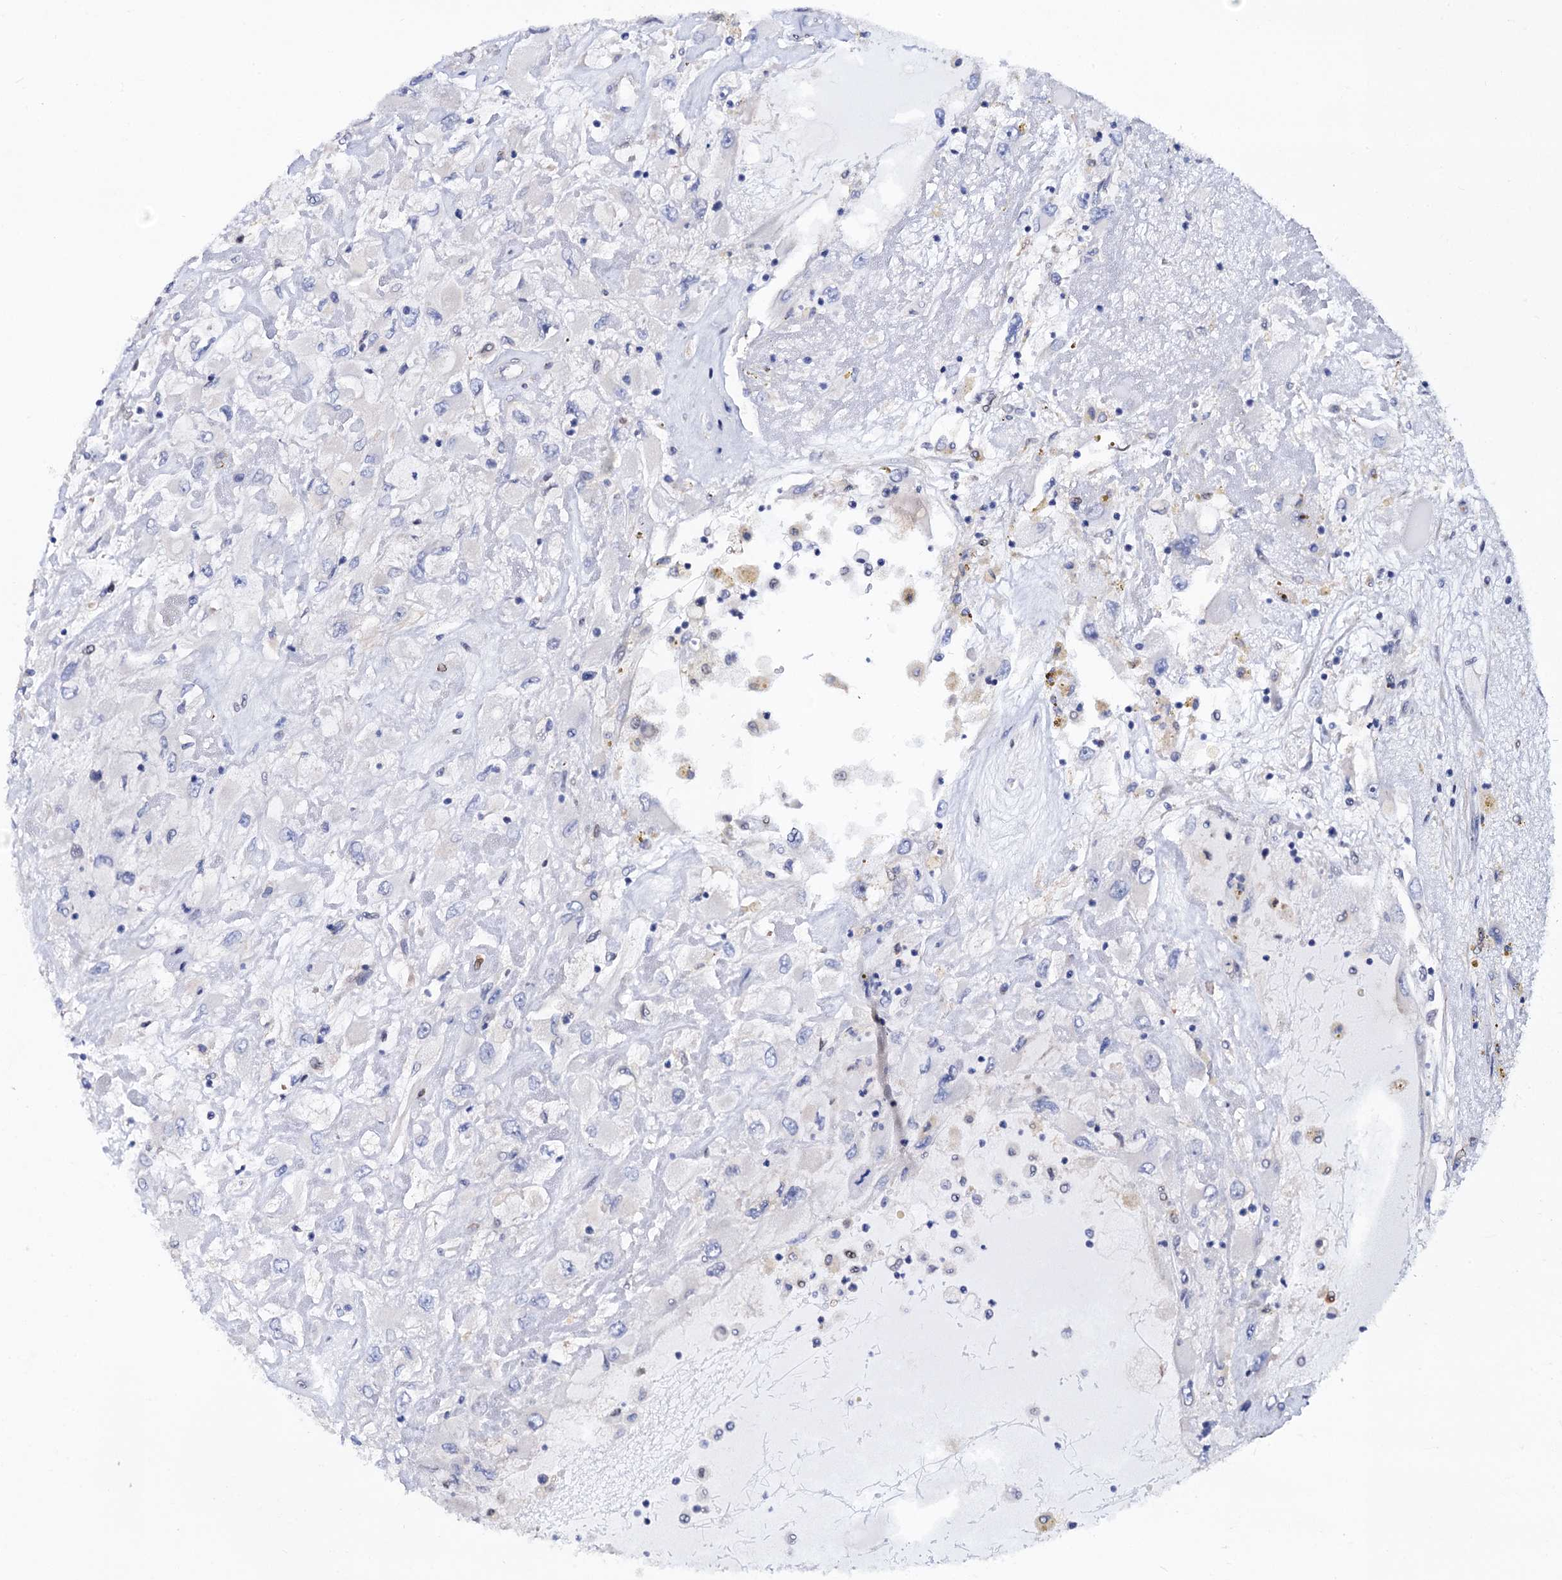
{"staining": {"intensity": "negative", "quantity": "none", "location": "none"}, "tissue": "renal cancer", "cell_type": "Tumor cells", "image_type": "cancer", "snomed": [{"axis": "morphology", "description": "Adenocarcinoma, NOS"}, {"axis": "topography", "description": "Kidney"}], "caption": "This is an IHC micrograph of human adenocarcinoma (renal). There is no expression in tumor cells.", "gene": "ZDHHC18", "patient": {"sex": "female", "age": 52}}